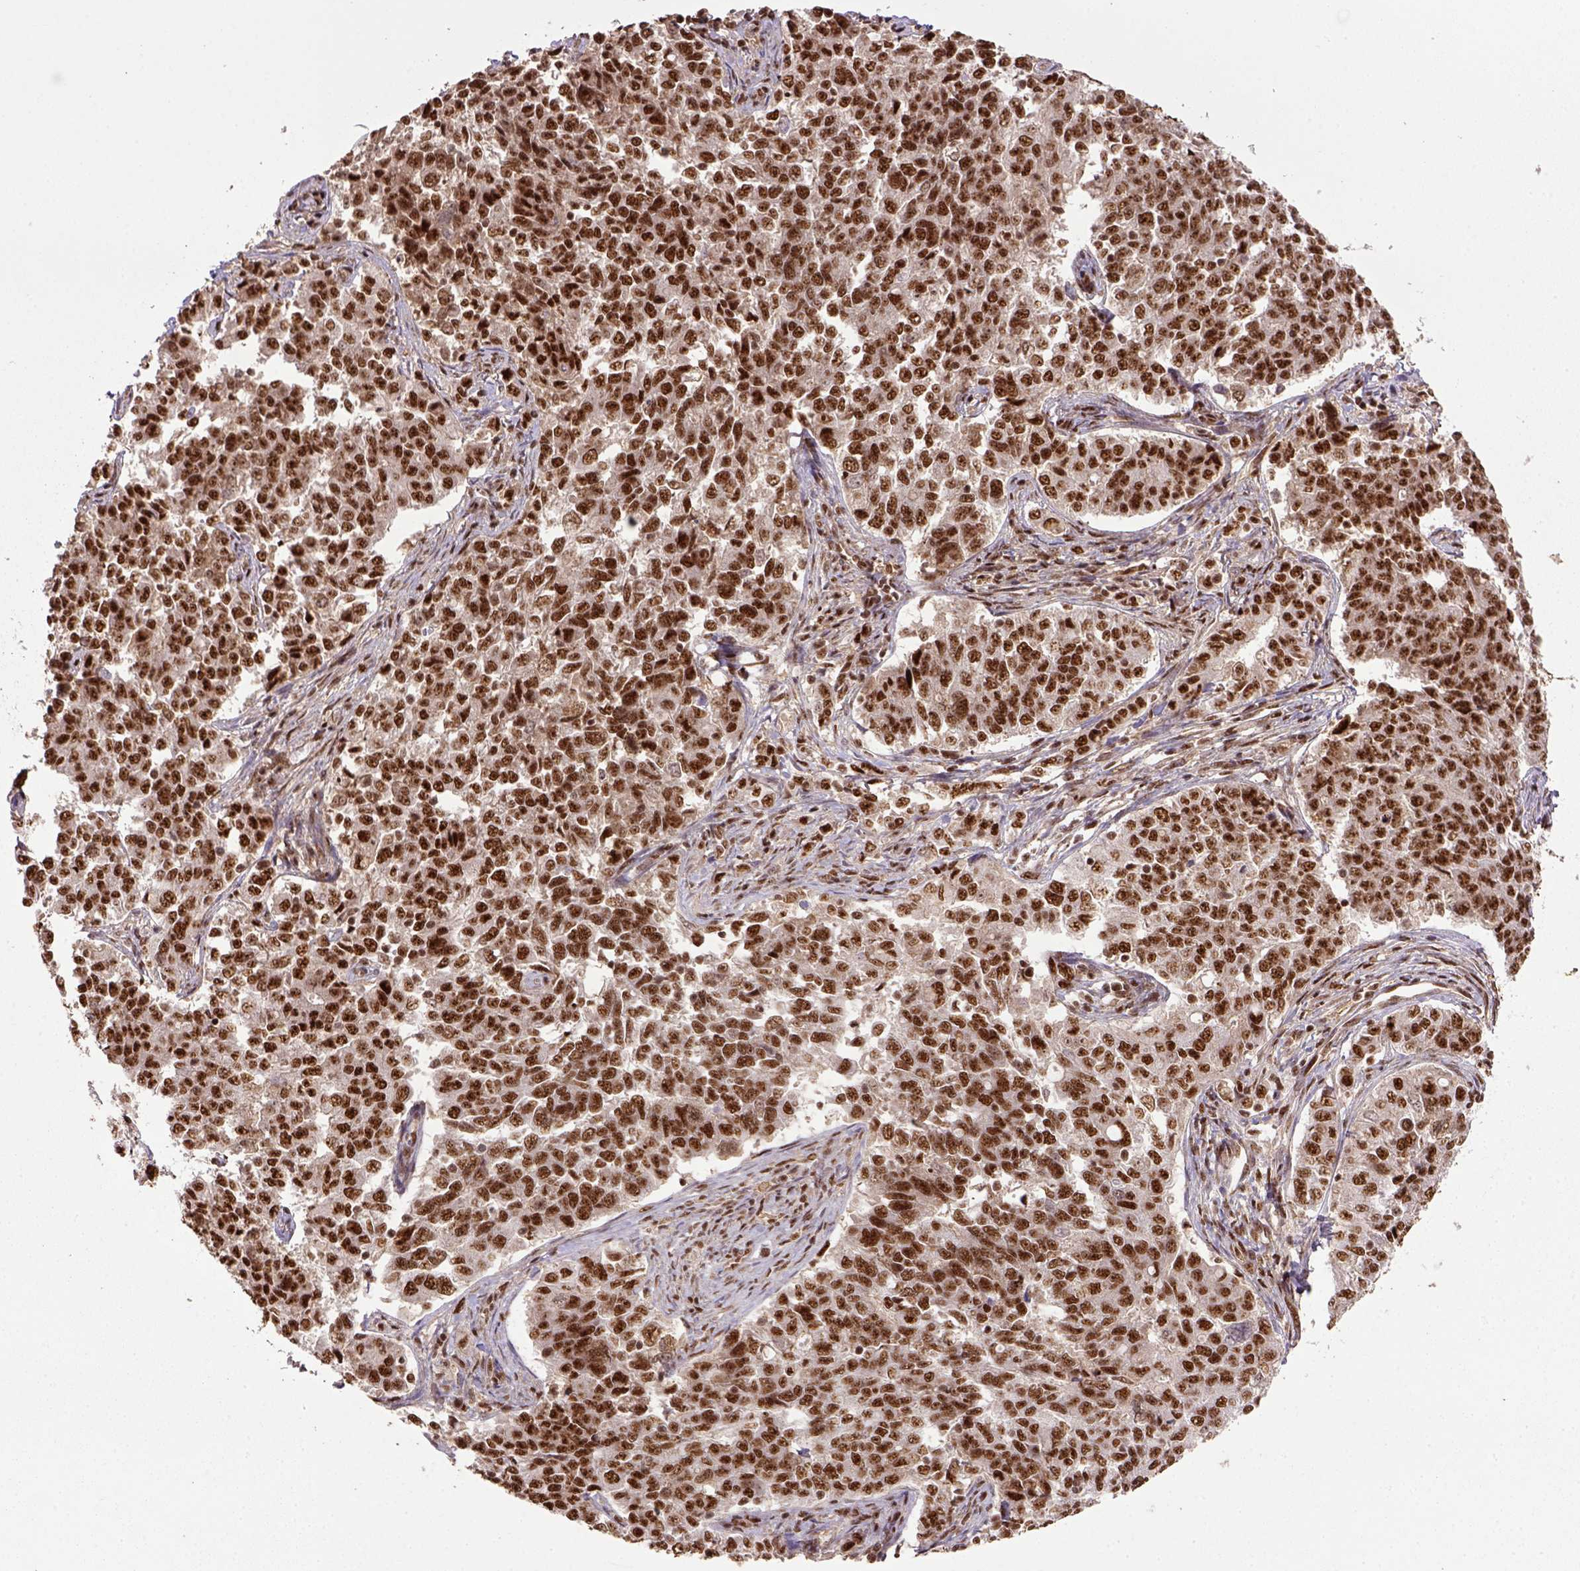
{"staining": {"intensity": "strong", "quantity": ">75%", "location": "nuclear"}, "tissue": "endometrial cancer", "cell_type": "Tumor cells", "image_type": "cancer", "snomed": [{"axis": "morphology", "description": "Adenocarcinoma, NOS"}, {"axis": "topography", "description": "Endometrium"}], "caption": "High-magnification brightfield microscopy of endometrial cancer stained with DAB (brown) and counterstained with hematoxylin (blue). tumor cells exhibit strong nuclear staining is appreciated in about>75% of cells.", "gene": "PPIG", "patient": {"sex": "female", "age": 43}}